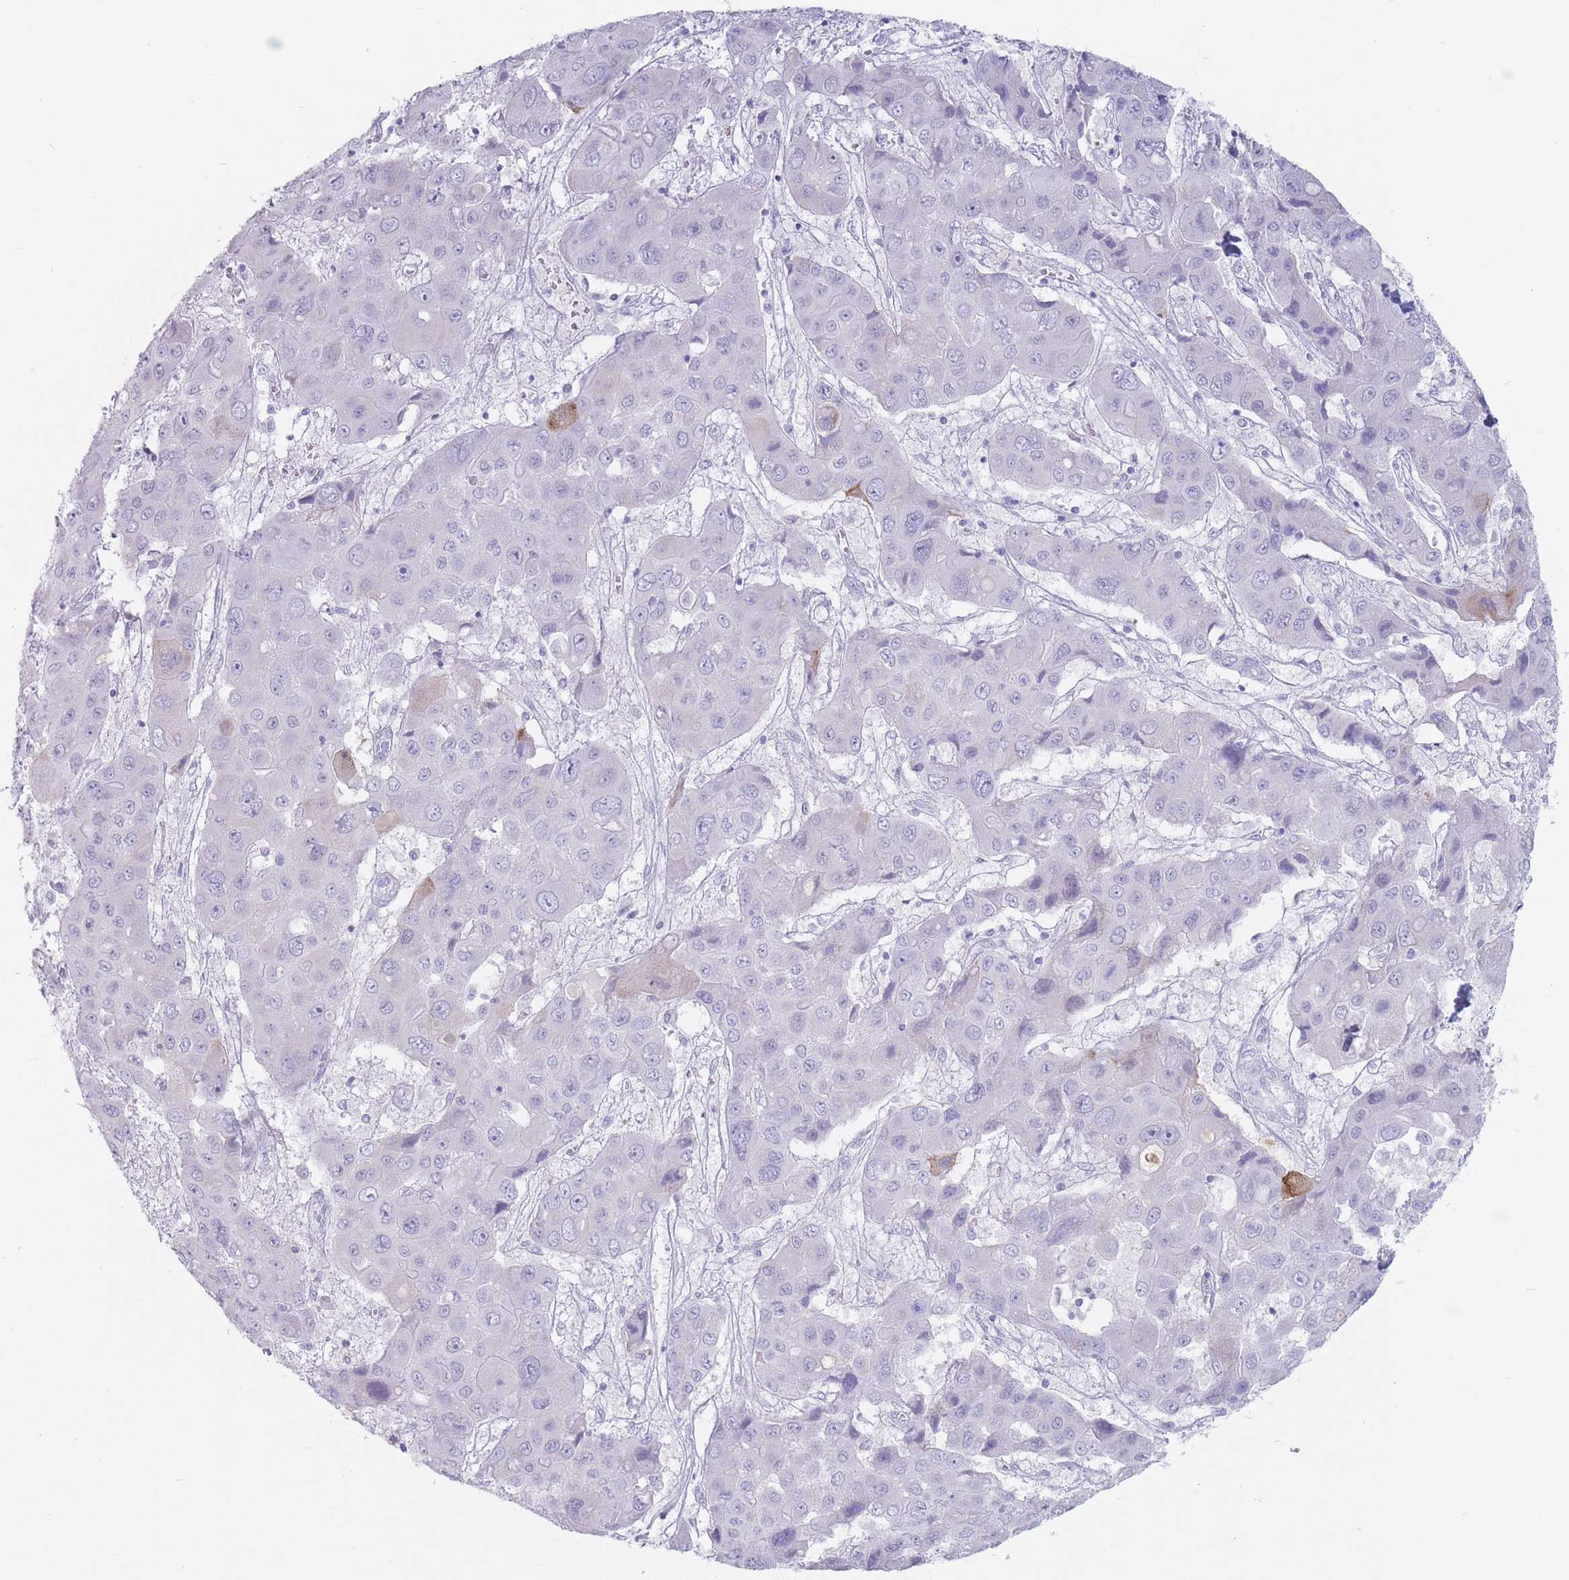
{"staining": {"intensity": "negative", "quantity": "none", "location": "none"}, "tissue": "liver cancer", "cell_type": "Tumor cells", "image_type": "cancer", "snomed": [{"axis": "morphology", "description": "Cholangiocarcinoma"}, {"axis": "topography", "description": "Liver"}], "caption": "An IHC image of cholangiocarcinoma (liver) is shown. There is no staining in tumor cells of cholangiocarcinoma (liver).", "gene": "ST3GAL5", "patient": {"sex": "male", "age": 67}}